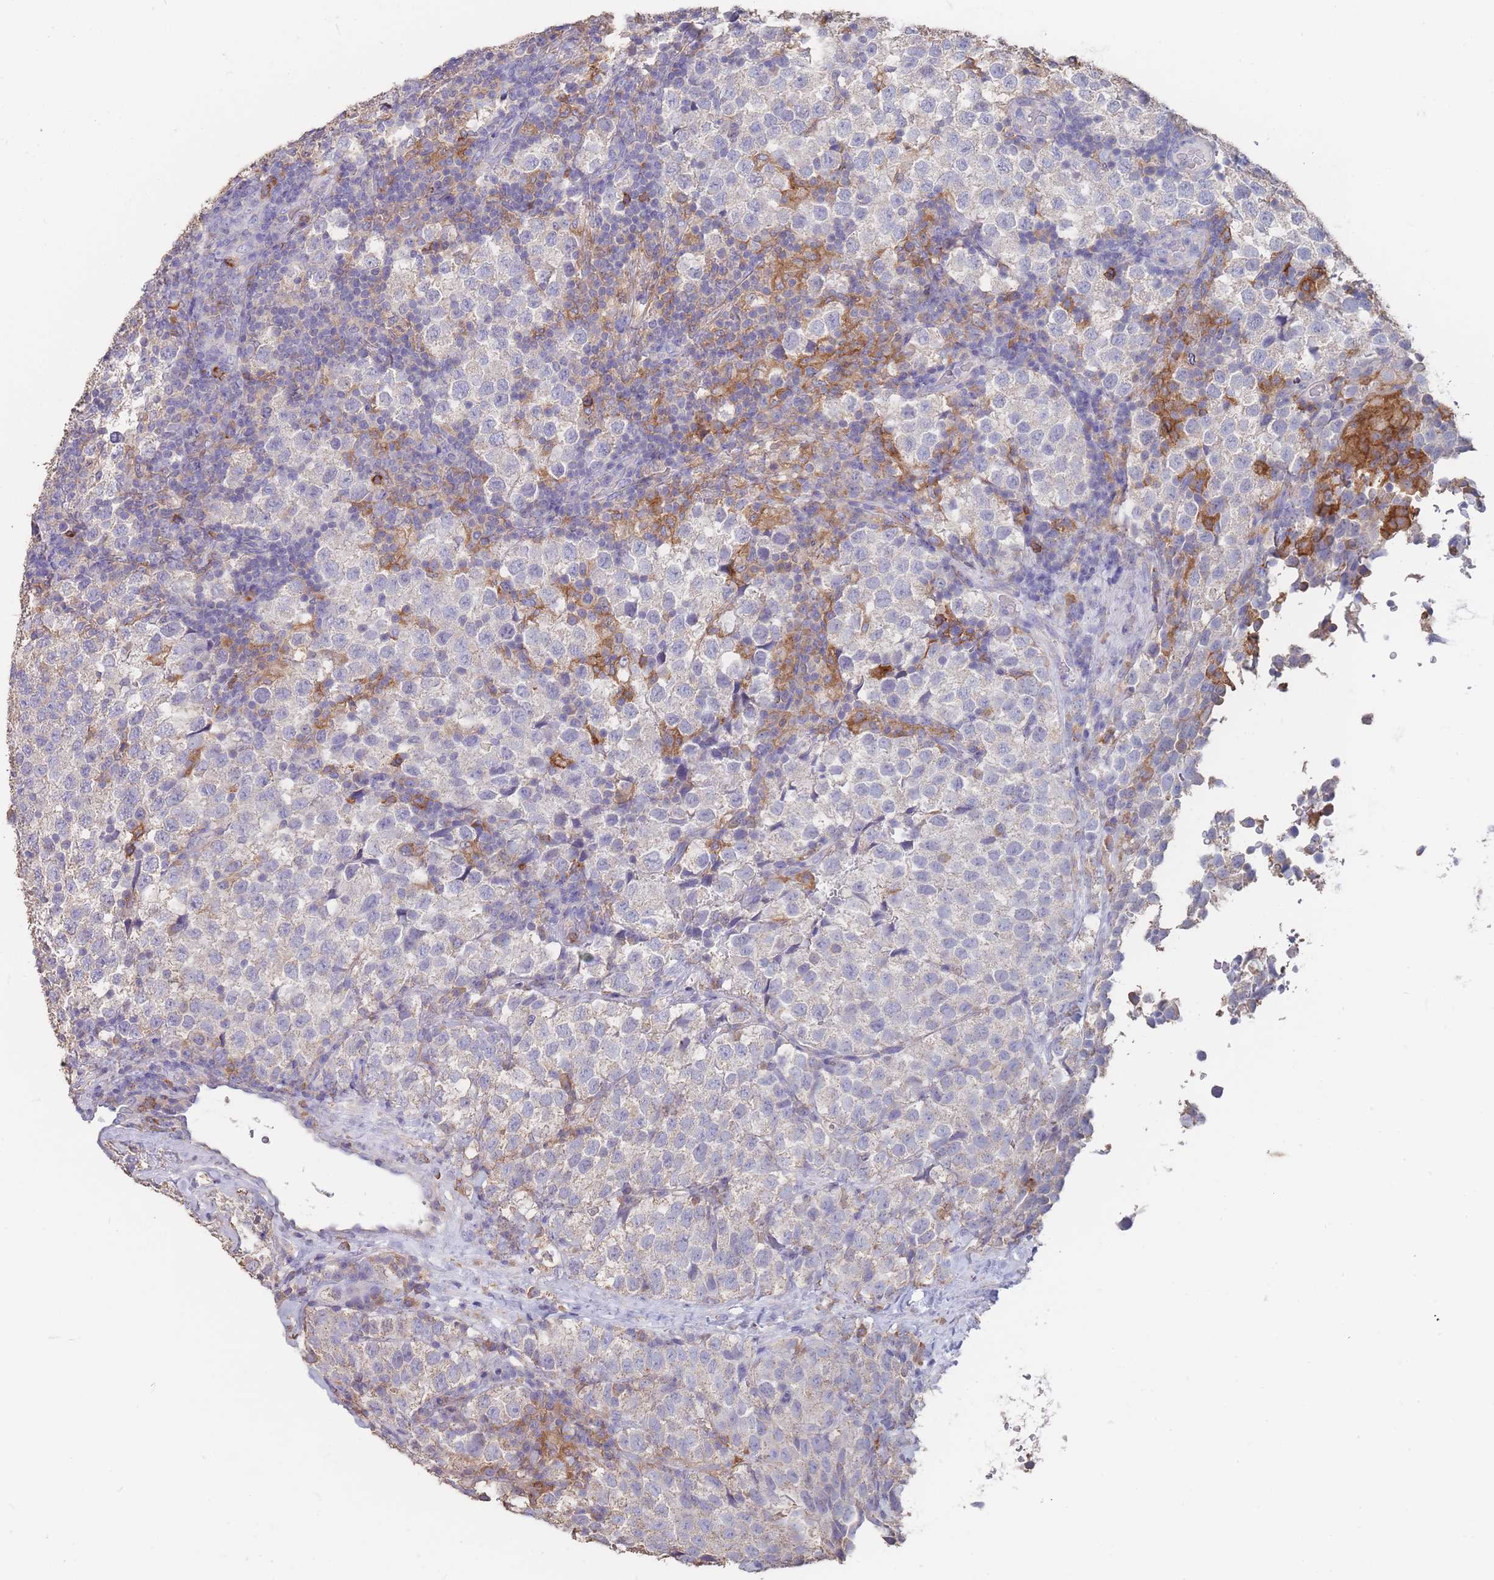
{"staining": {"intensity": "negative", "quantity": "none", "location": "none"}, "tissue": "testis cancer", "cell_type": "Tumor cells", "image_type": "cancer", "snomed": [{"axis": "morphology", "description": "Seminoma, NOS"}, {"axis": "topography", "description": "Testis"}], "caption": "Testis seminoma stained for a protein using IHC reveals no positivity tumor cells.", "gene": "CLEC12A", "patient": {"sex": "male", "age": 34}}